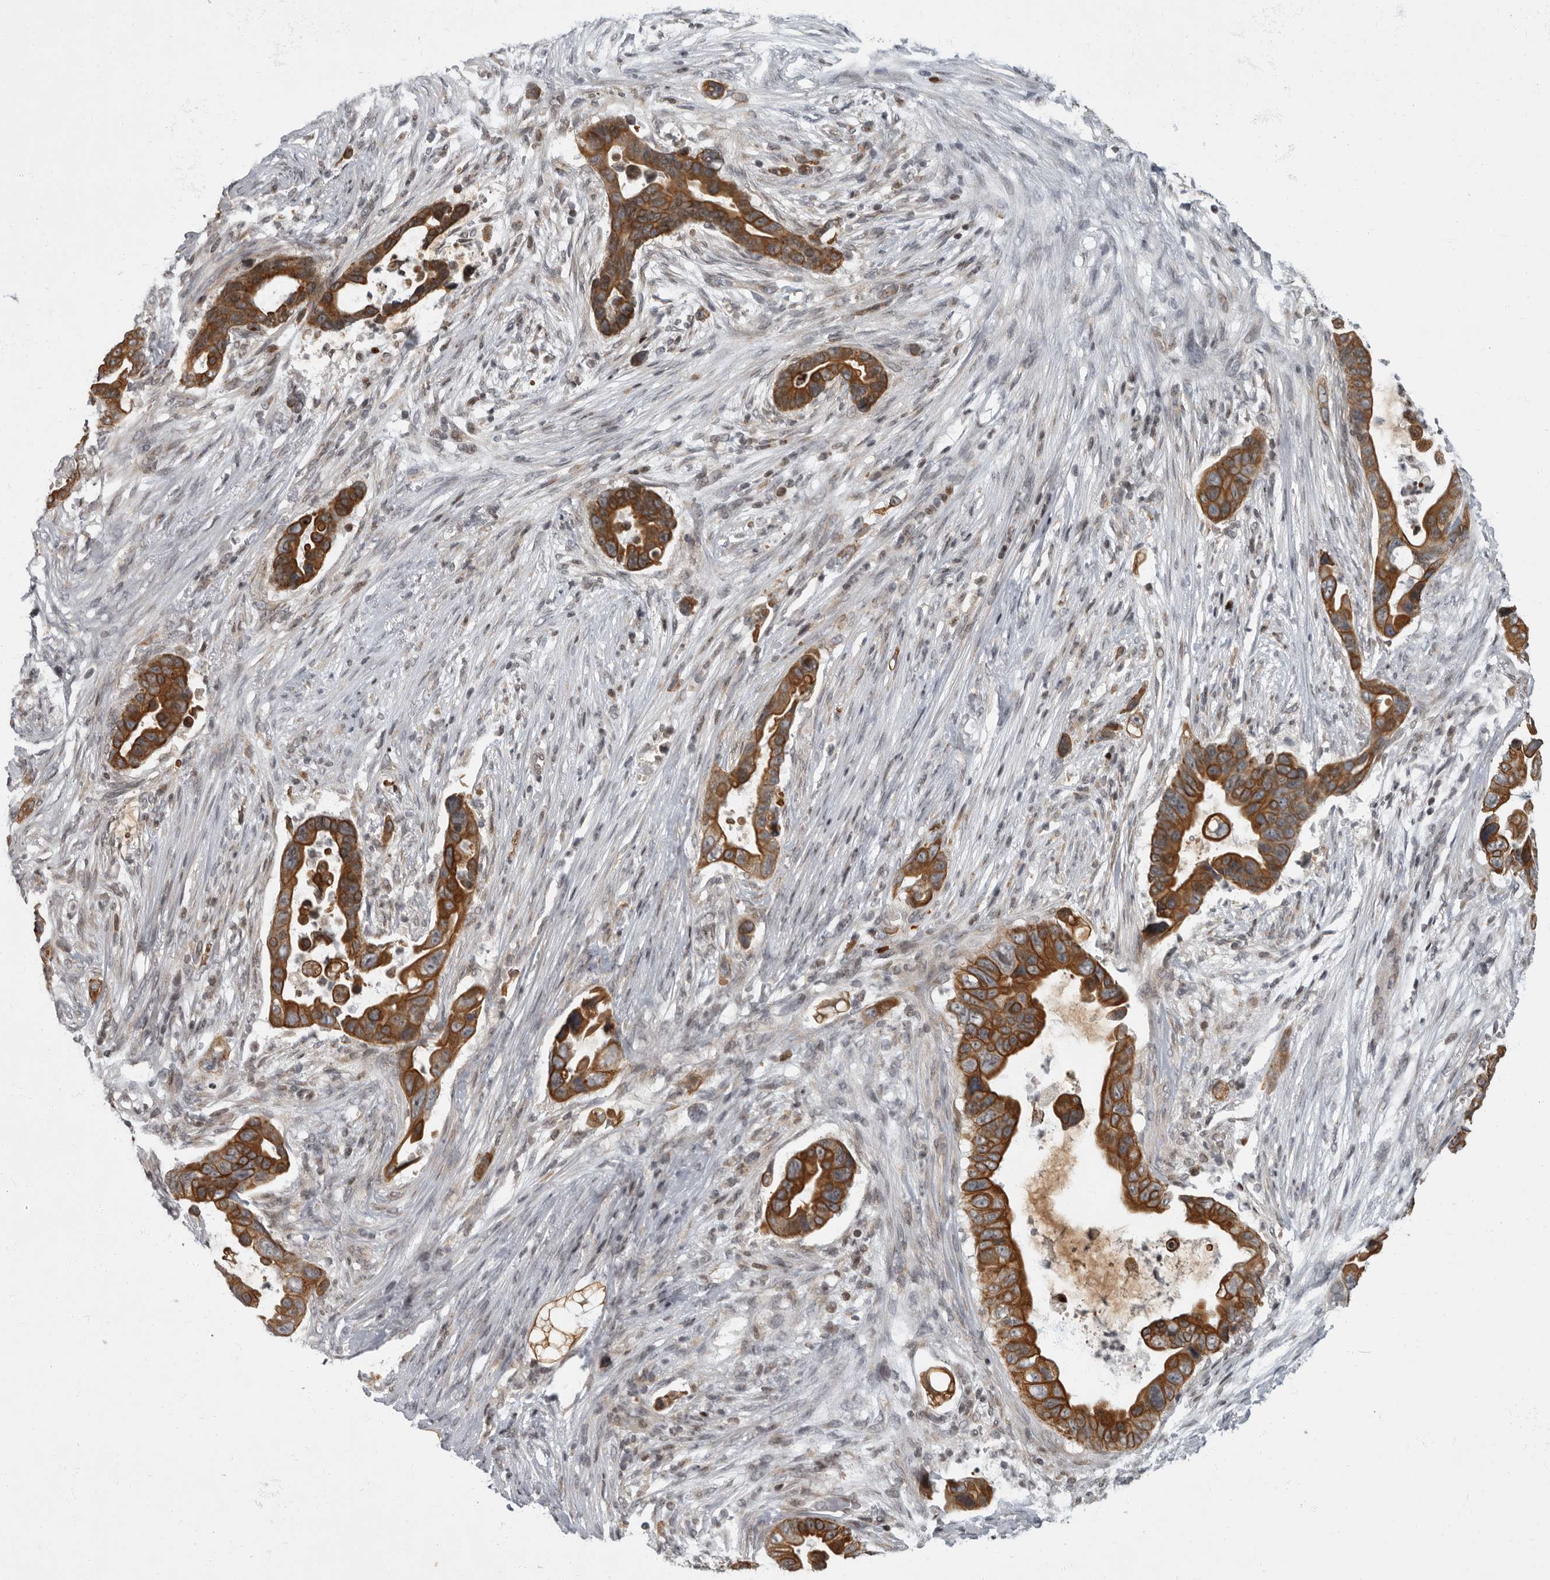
{"staining": {"intensity": "strong", "quantity": ">75%", "location": "cytoplasmic/membranous"}, "tissue": "pancreatic cancer", "cell_type": "Tumor cells", "image_type": "cancer", "snomed": [{"axis": "morphology", "description": "Adenocarcinoma, NOS"}, {"axis": "topography", "description": "Pancreas"}], "caption": "IHC photomicrograph of neoplastic tissue: human pancreatic cancer (adenocarcinoma) stained using immunohistochemistry (IHC) demonstrates high levels of strong protein expression localized specifically in the cytoplasmic/membranous of tumor cells, appearing as a cytoplasmic/membranous brown color.", "gene": "EVI5", "patient": {"sex": "female", "age": 72}}